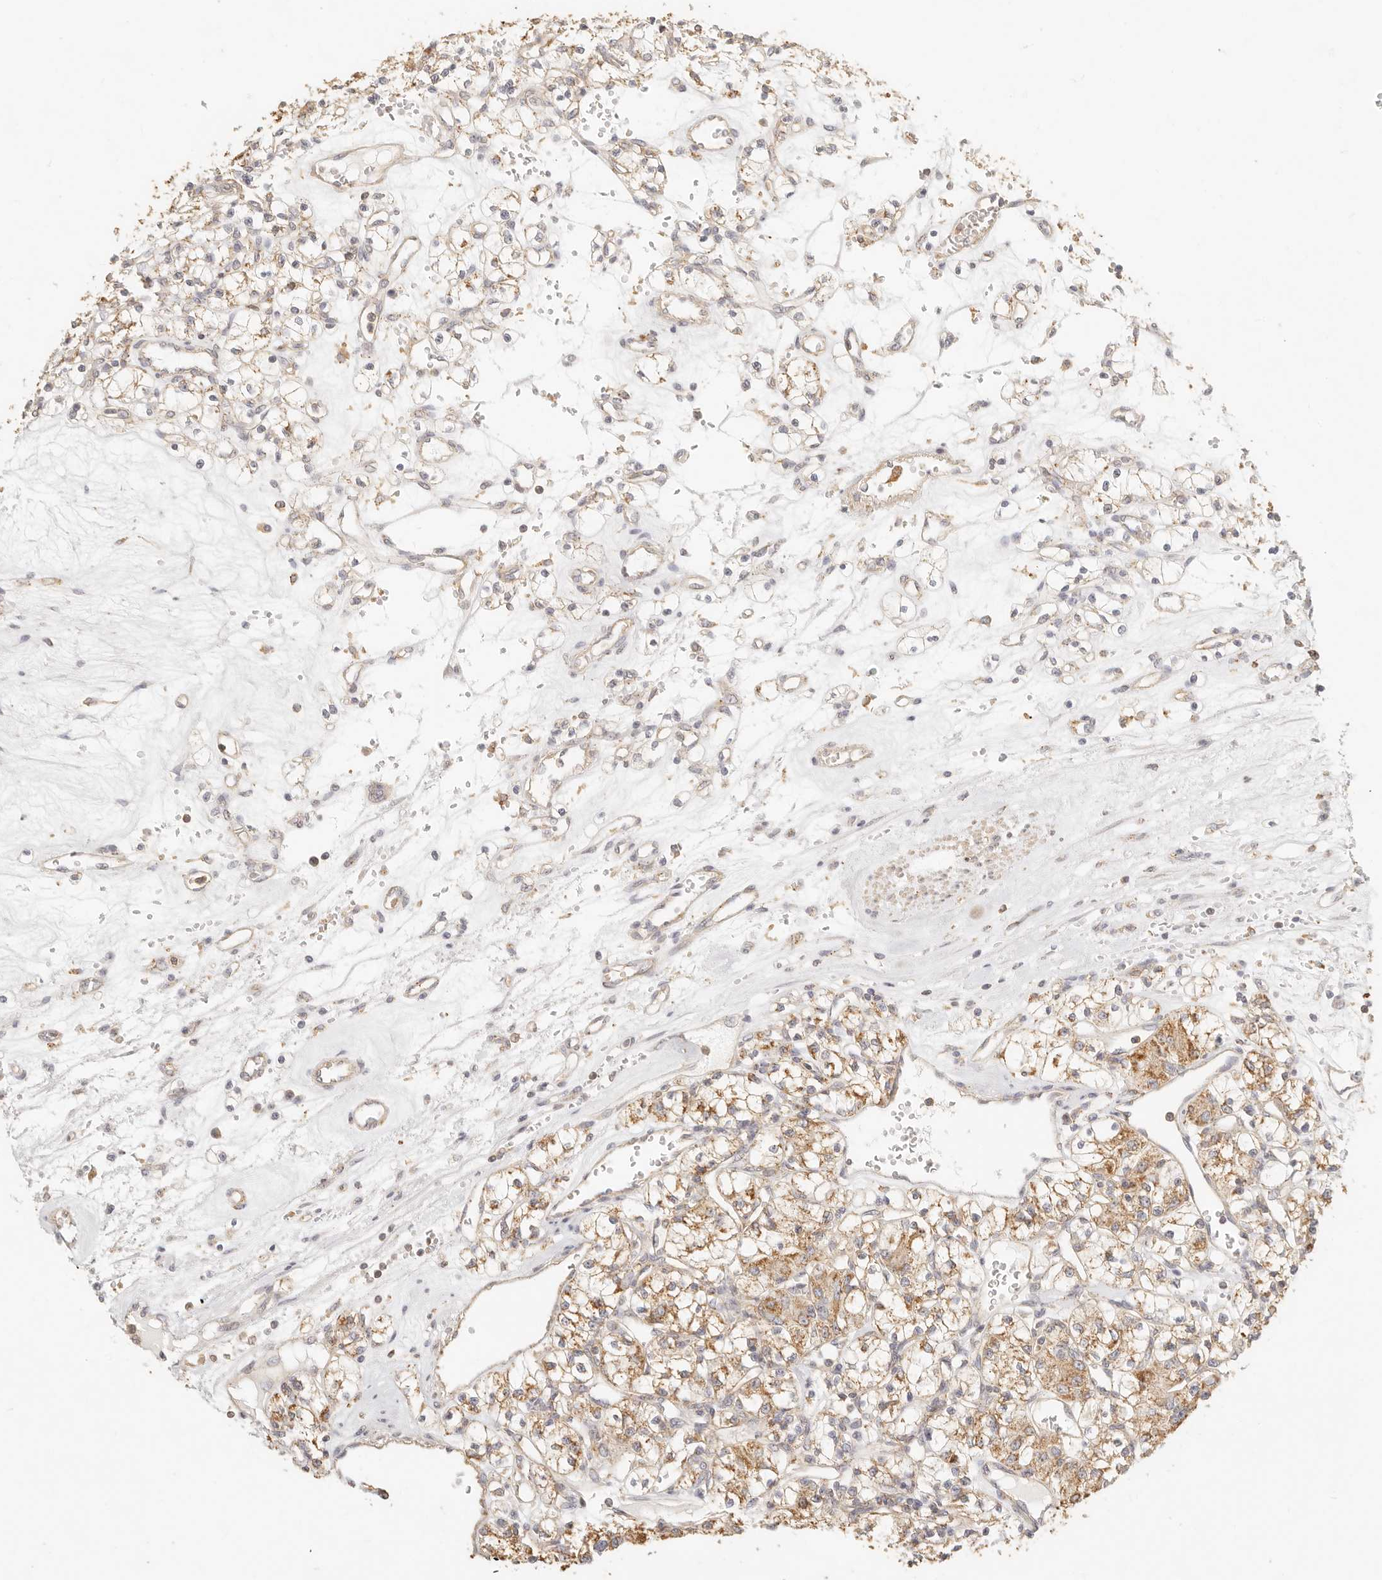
{"staining": {"intensity": "moderate", "quantity": ">75%", "location": "cytoplasmic/membranous"}, "tissue": "renal cancer", "cell_type": "Tumor cells", "image_type": "cancer", "snomed": [{"axis": "morphology", "description": "Adenocarcinoma, NOS"}, {"axis": "topography", "description": "Kidney"}], "caption": "Renal cancer (adenocarcinoma) tissue demonstrates moderate cytoplasmic/membranous staining in approximately >75% of tumor cells, visualized by immunohistochemistry.", "gene": "CNMD", "patient": {"sex": "female", "age": 59}}